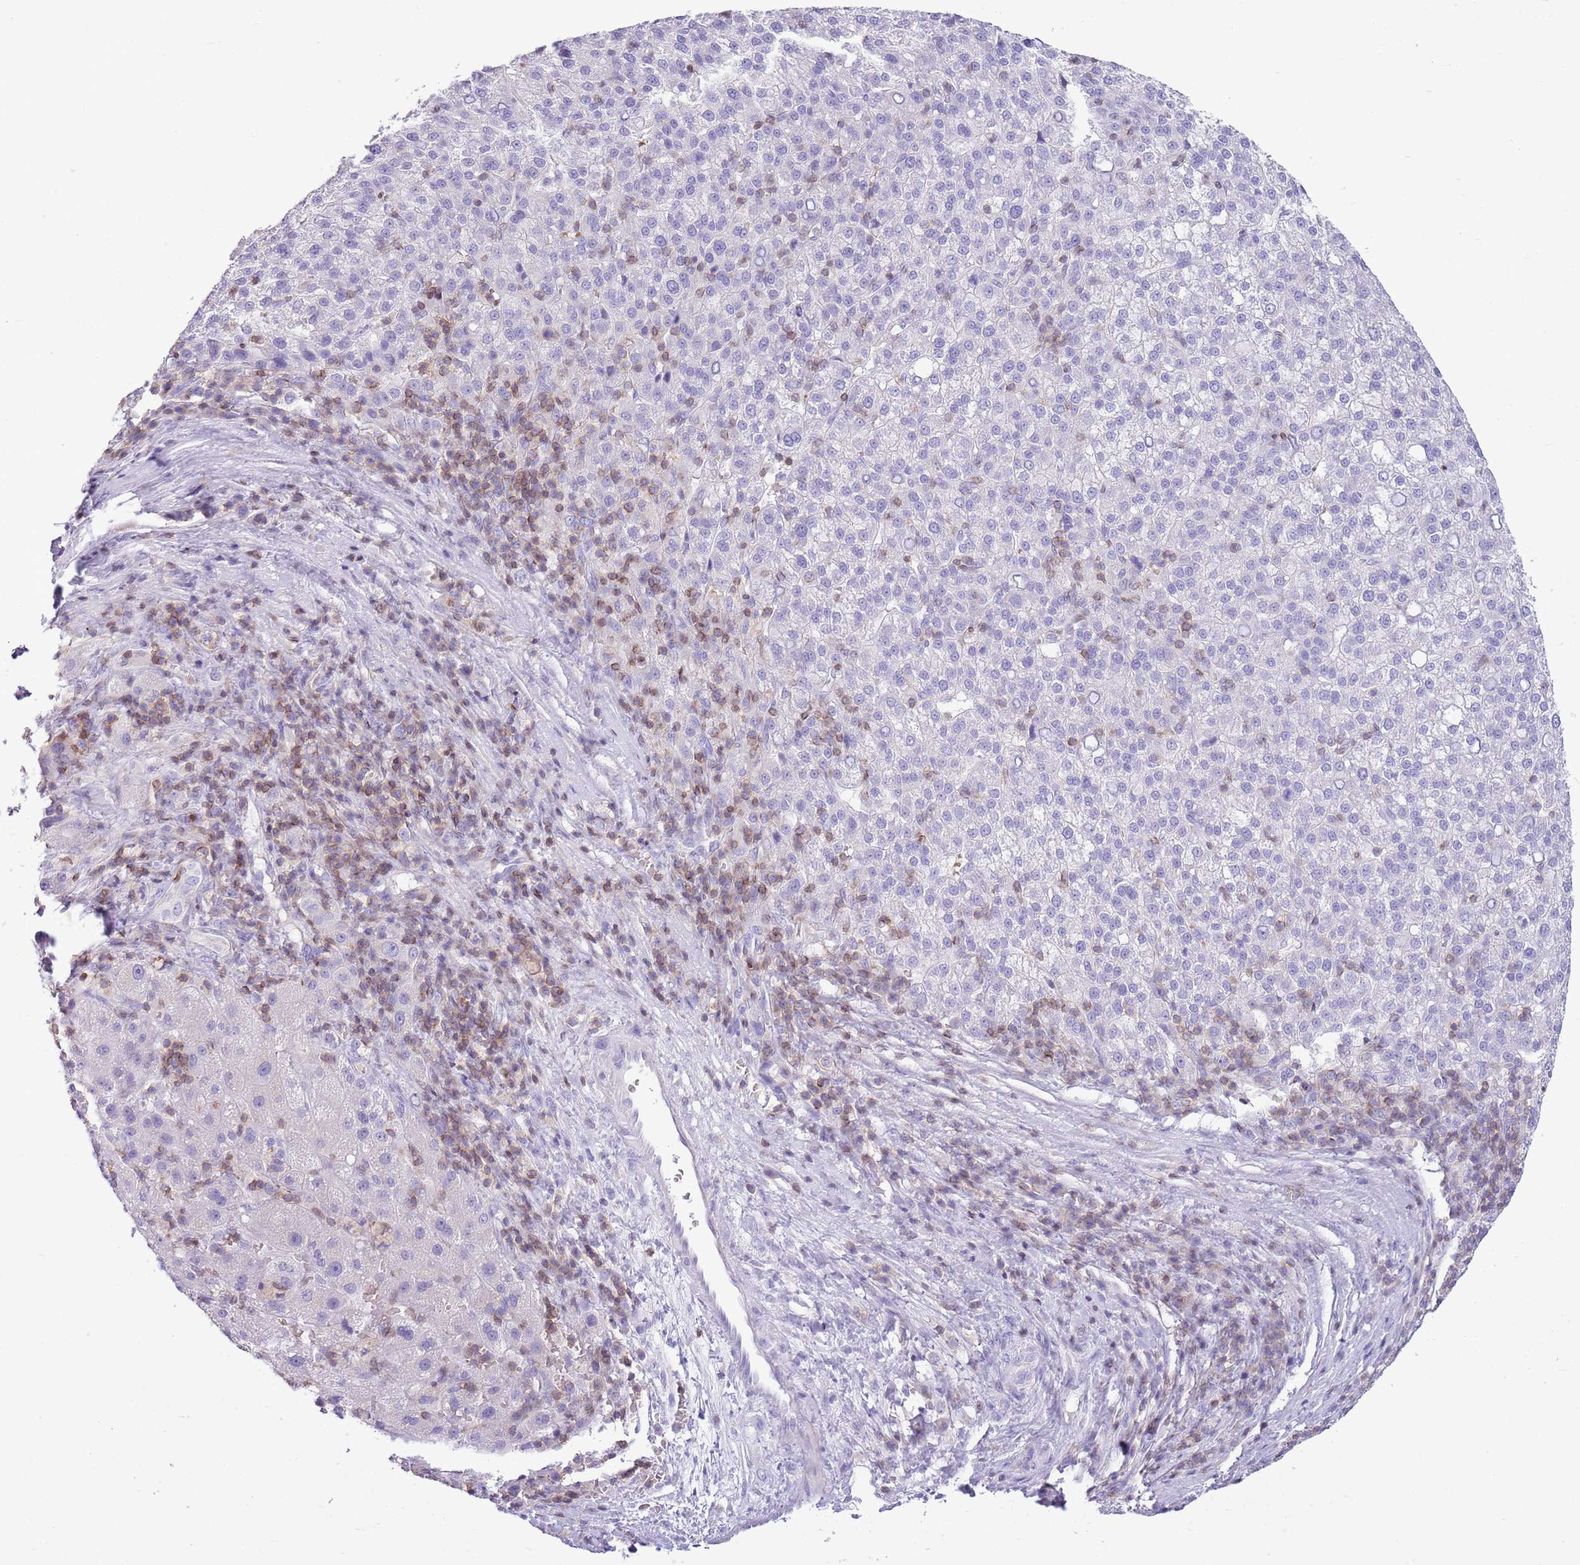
{"staining": {"intensity": "negative", "quantity": "none", "location": "none"}, "tissue": "liver cancer", "cell_type": "Tumor cells", "image_type": "cancer", "snomed": [{"axis": "morphology", "description": "Carcinoma, Hepatocellular, NOS"}, {"axis": "topography", "description": "Liver"}], "caption": "IHC photomicrograph of liver cancer (hepatocellular carcinoma) stained for a protein (brown), which reveals no positivity in tumor cells. The staining is performed using DAB (3,3'-diaminobenzidine) brown chromogen with nuclei counter-stained in using hematoxylin.", "gene": "OR4Q3", "patient": {"sex": "female", "age": 58}}